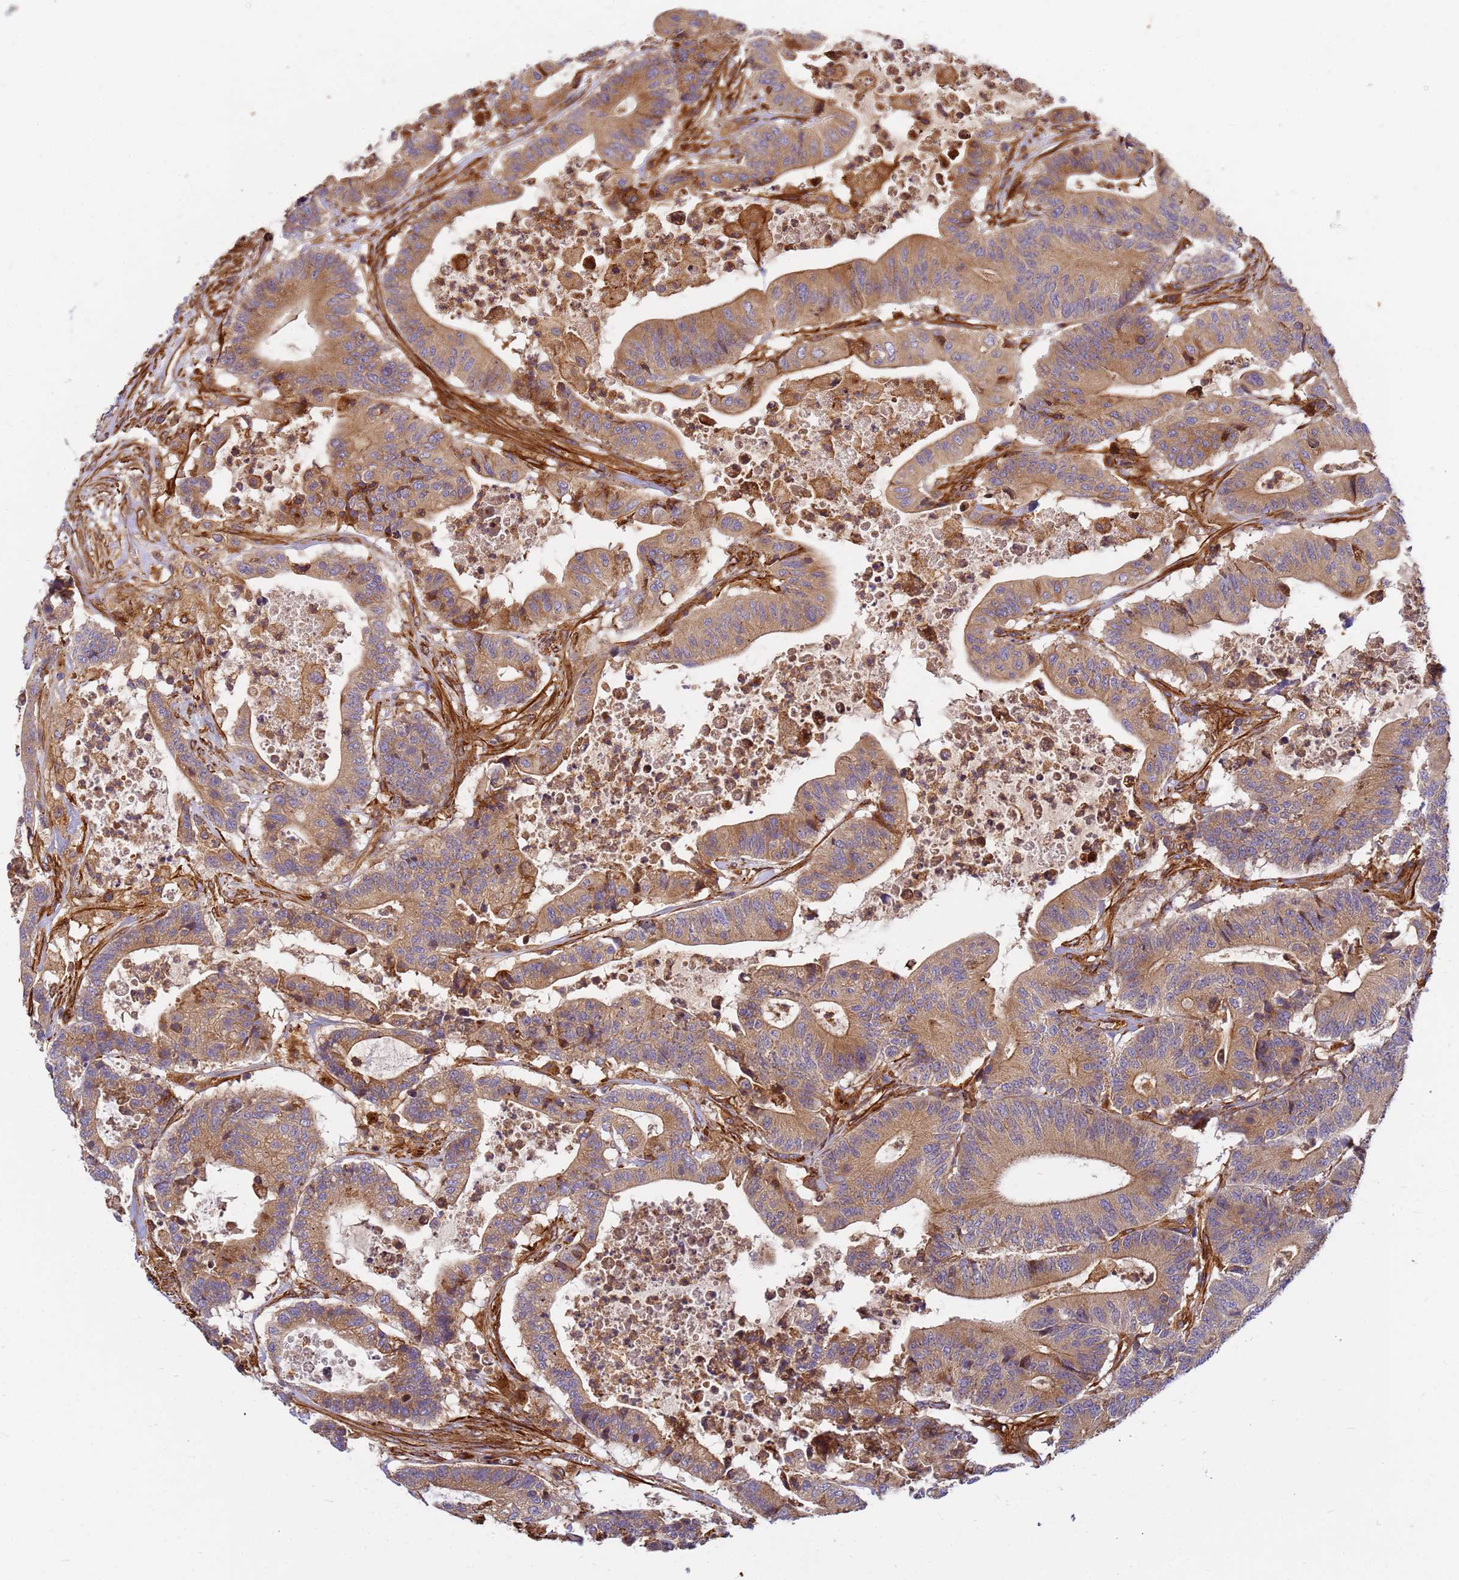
{"staining": {"intensity": "moderate", "quantity": ">75%", "location": "cytoplasmic/membranous"}, "tissue": "colorectal cancer", "cell_type": "Tumor cells", "image_type": "cancer", "snomed": [{"axis": "morphology", "description": "Adenocarcinoma, NOS"}, {"axis": "topography", "description": "Colon"}], "caption": "Colorectal adenocarcinoma was stained to show a protein in brown. There is medium levels of moderate cytoplasmic/membranous positivity in approximately >75% of tumor cells. The staining is performed using DAB brown chromogen to label protein expression. The nuclei are counter-stained blue using hematoxylin.", "gene": "C2CD5", "patient": {"sex": "female", "age": 84}}